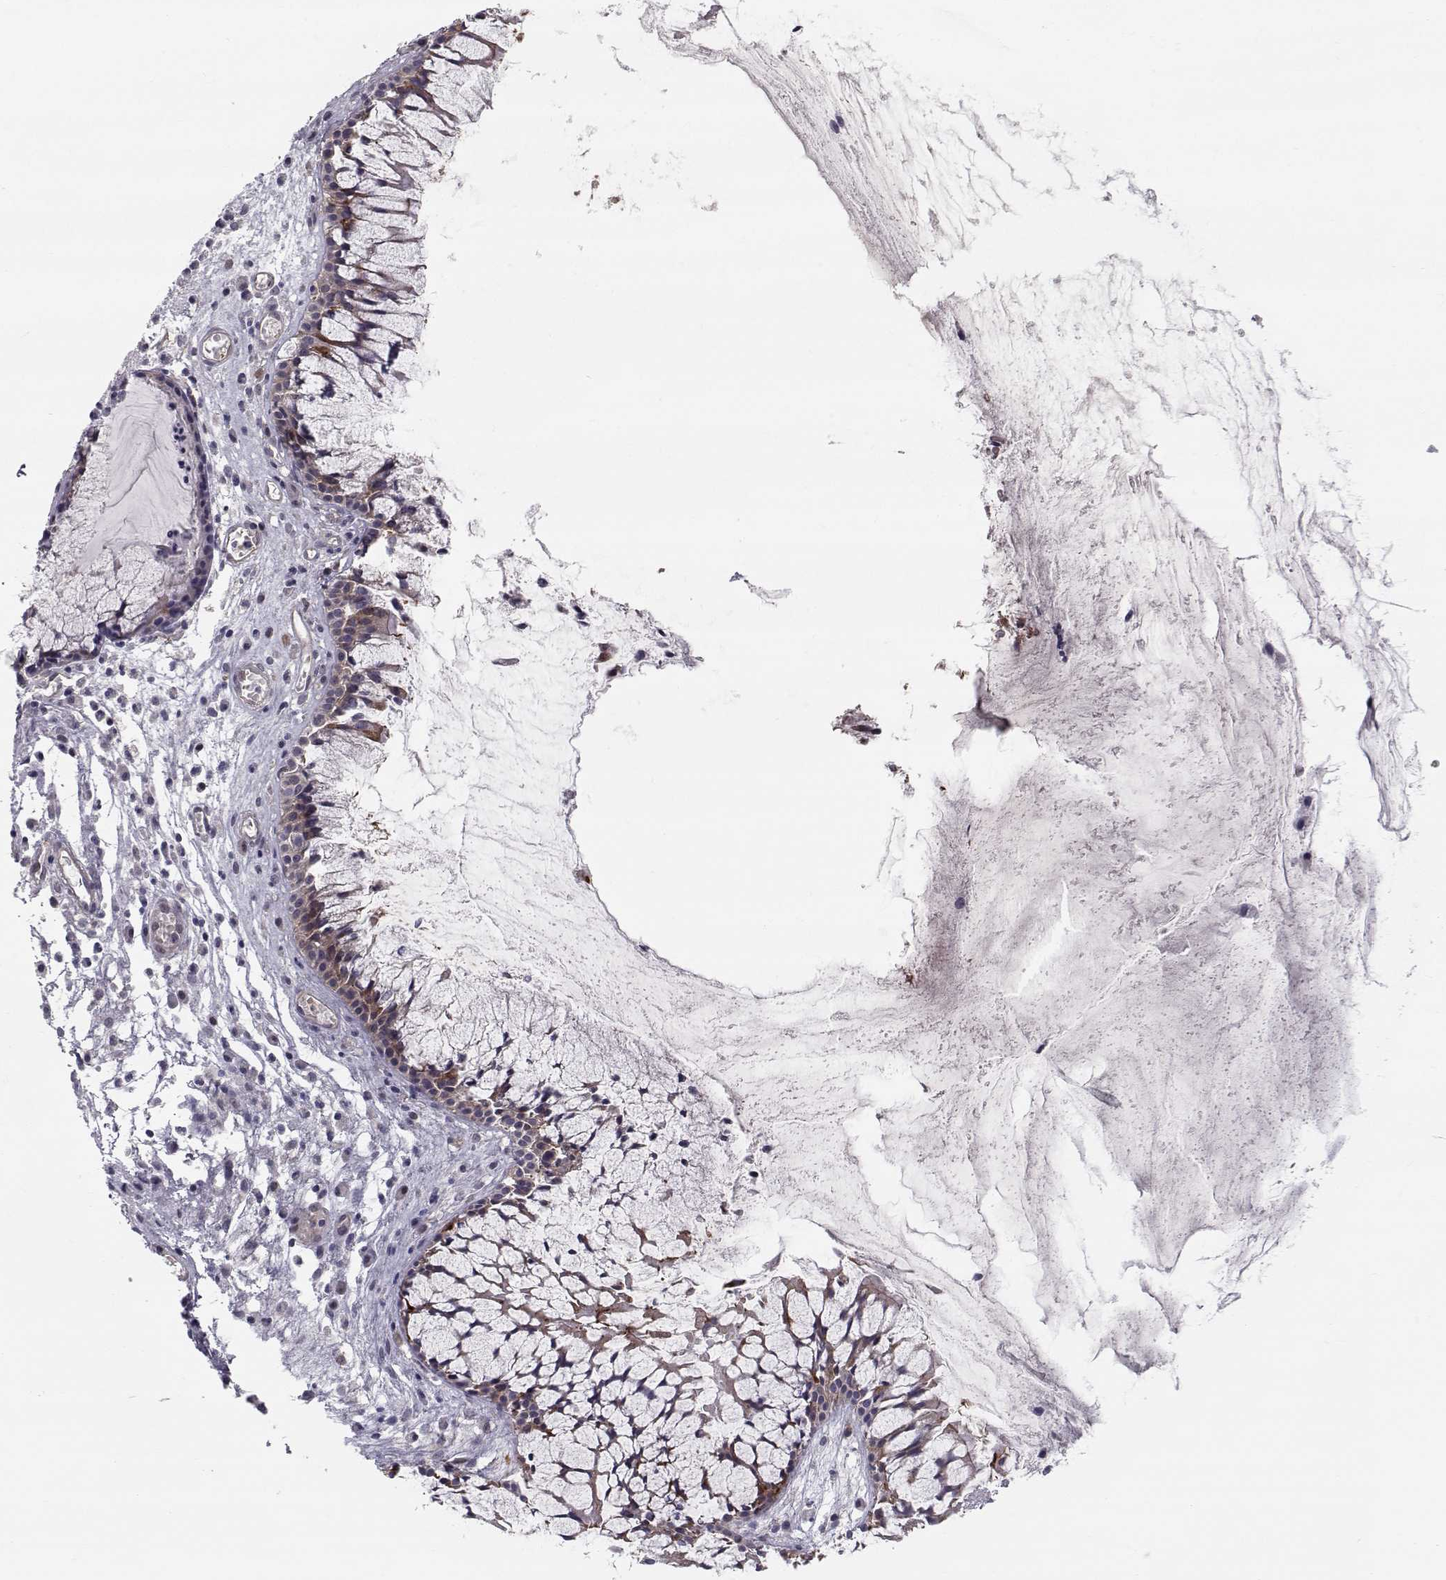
{"staining": {"intensity": "weak", "quantity": ">75%", "location": "cytoplasmic/membranous"}, "tissue": "nasopharynx", "cell_type": "Respiratory epithelial cells", "image_type": "normal", "snomed": [{"axis": "morphology", "description": "Normal tissue, NOS"}, {"axis": "topography", "description": "Nasopharynx"}], "caption": "A high-resolution micrograph shows immunohistochemistry staining of normal nasopharynx, which demonstrates weak cytoplasmic/membranous expression in about >75% of respiratory epithelial cells.", "gene": "HSP90AB1", "patient": {"sex": "female", "age": 47}}